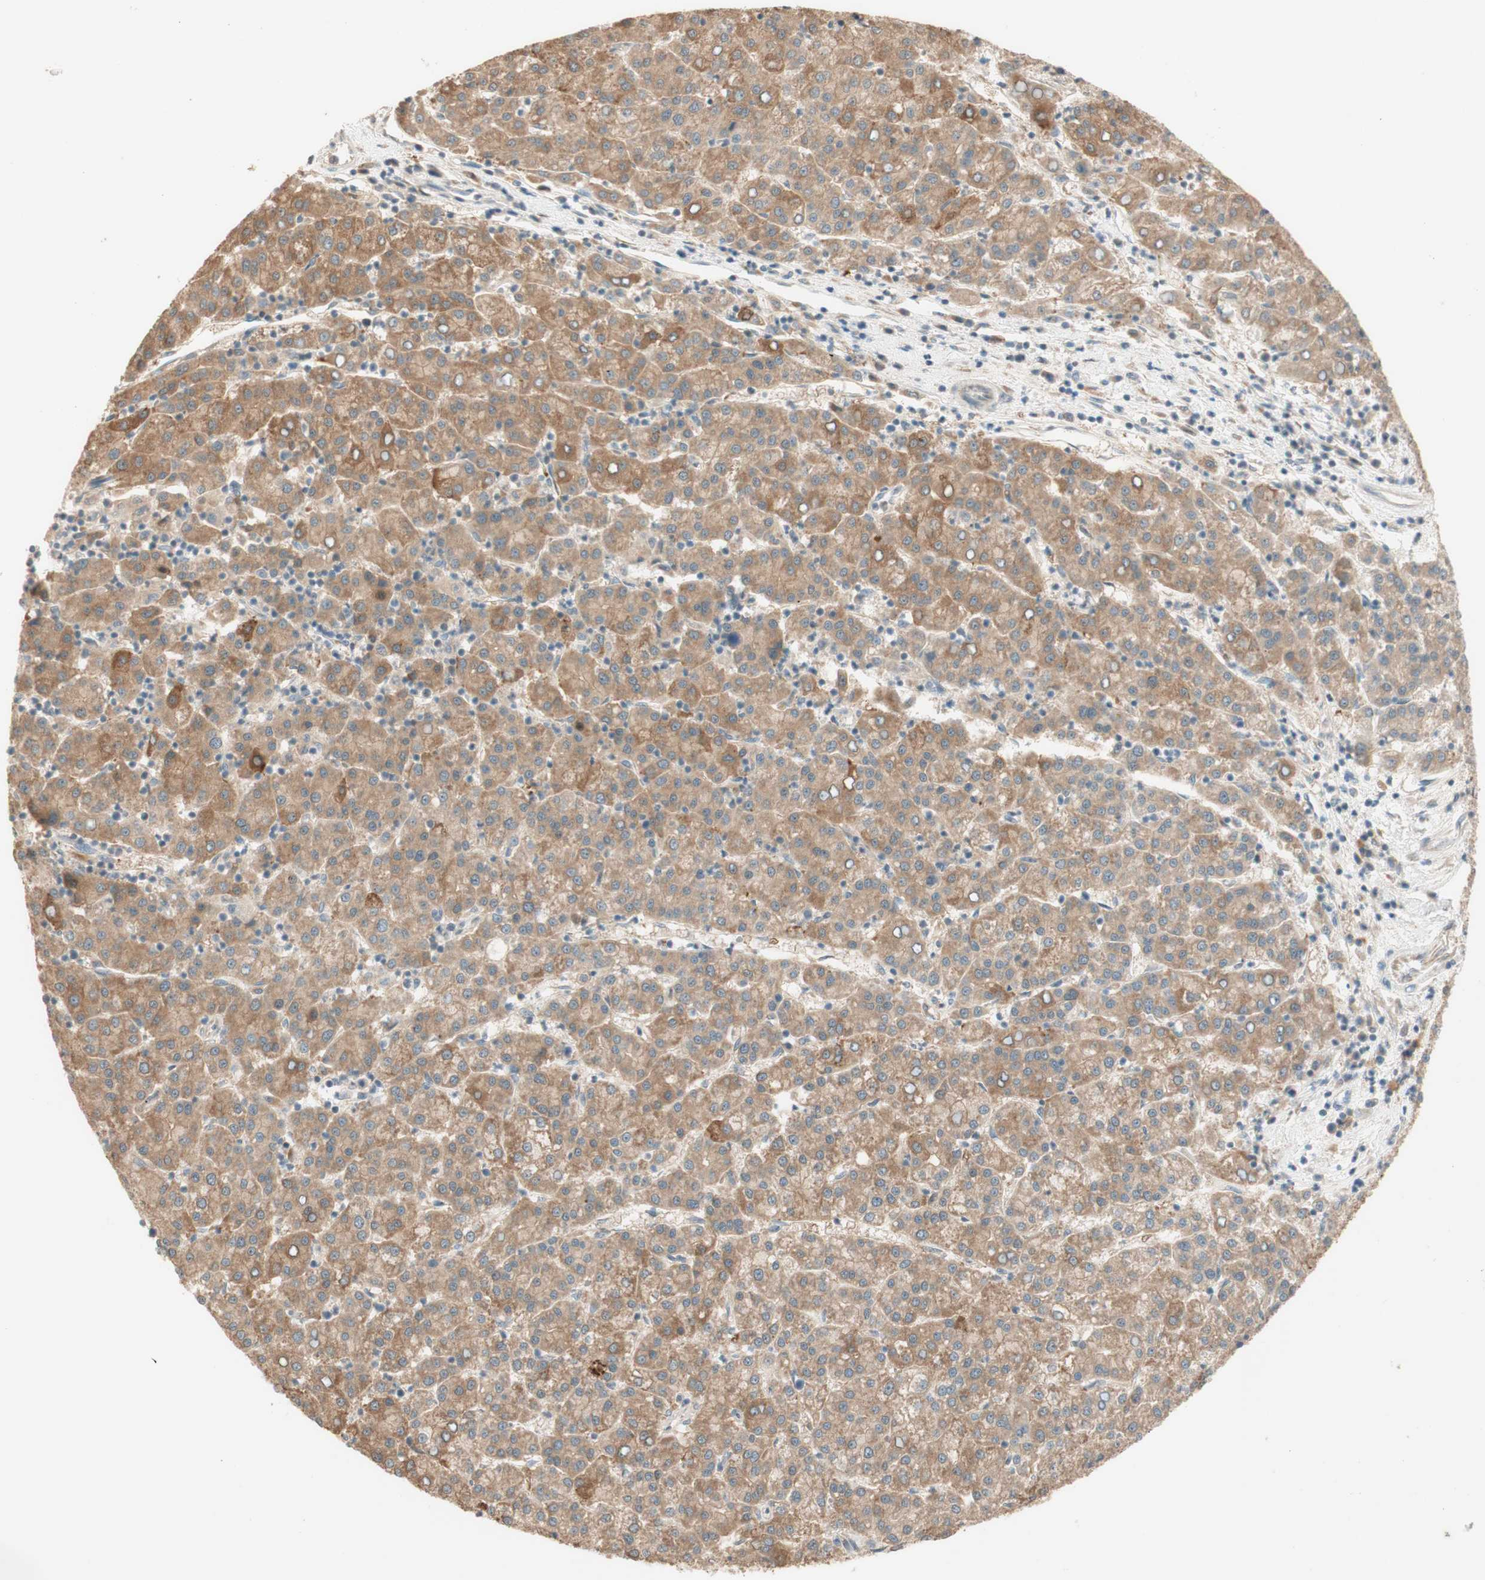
{"staining": {"intensity": "moderate", "quantity": ">75%", "location": "cytoplasmic/membranous"}, "tissue": "liver cancer", "cell_type": "Tumor cells", "image_type": "cancer", "snomed": [{"axis": "morphology", "description": "Carcinoma, Hepatocellular, NOS"}, {"axis": "topography", "description": "Liver"}], "caption": "A medium amount of moderate cytoplasmic/membranous expression is appreciated in approximately >75% of tumor cells in liver cancer tissue. The staining was performed using DAB to visualize the protein expression in brown, while the nuclei were stained in blue with hematoxylin (Magnification: 20x).", "gene": "CLCN2", "patient": {"sex": "female", "age": 58}}